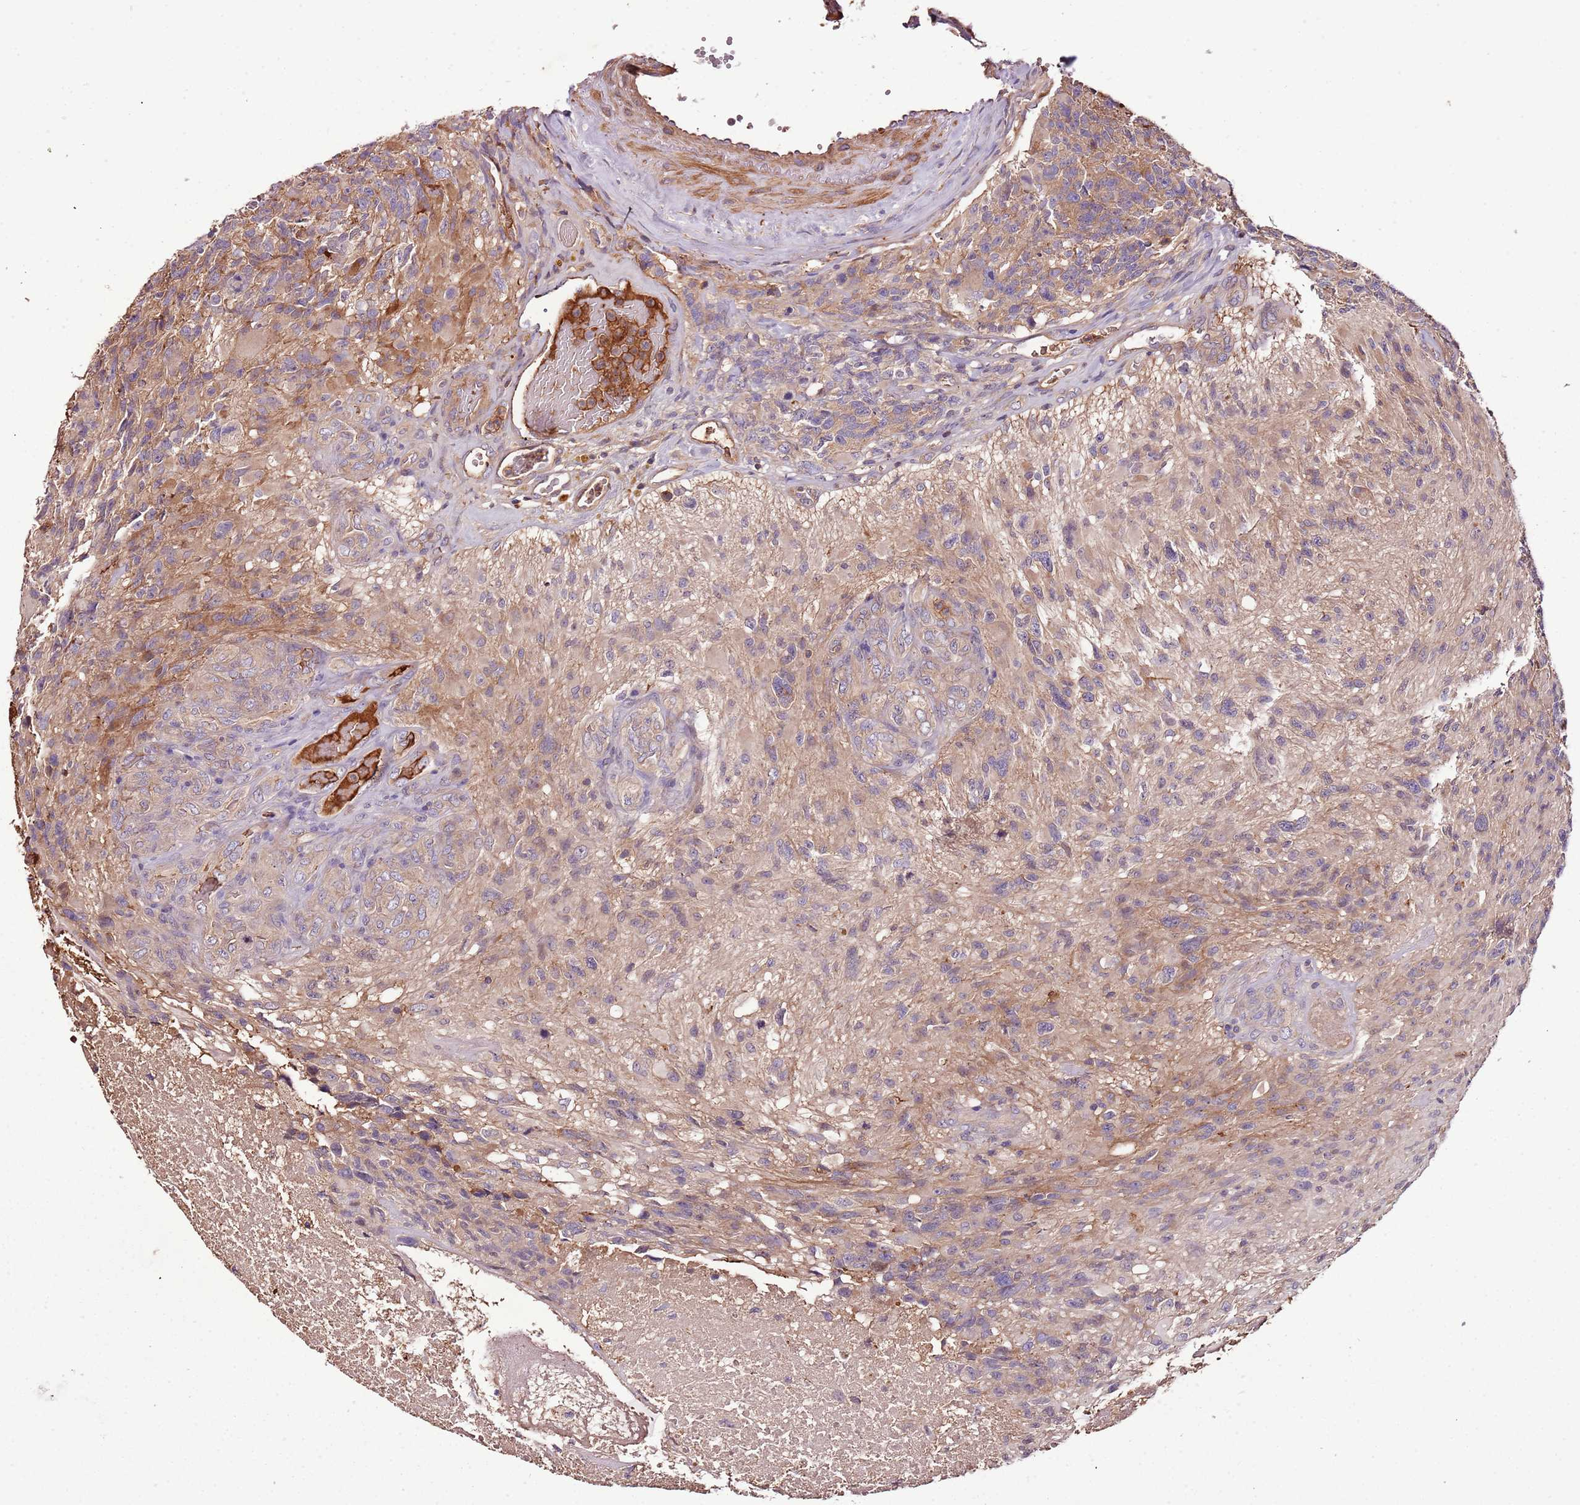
{"staining": {"intensity": "moderate", "quantity": "<25%", "location": "cytoplasmic/membranous"}, "tissue": "glioma", "cell_type": "Tumor cells", "image_type": "cancer", "snomed": [{"axis": "morphology", "description": "Glioma, malignant, High grade"}, {"axis": "topography", "description": "Brain"}], "caption": "An image of high-grade glioma (malignant) stained for a protein demonstrates moderate cytoplasmic/membranous brown staining in tumor cells. The protein is stained brown, and the nuclei are stained in blue (DAB IHC with brightfield microscopy, high magnification).", "gene": "DENR", "patient": {"sex": "male", "age": 76}}